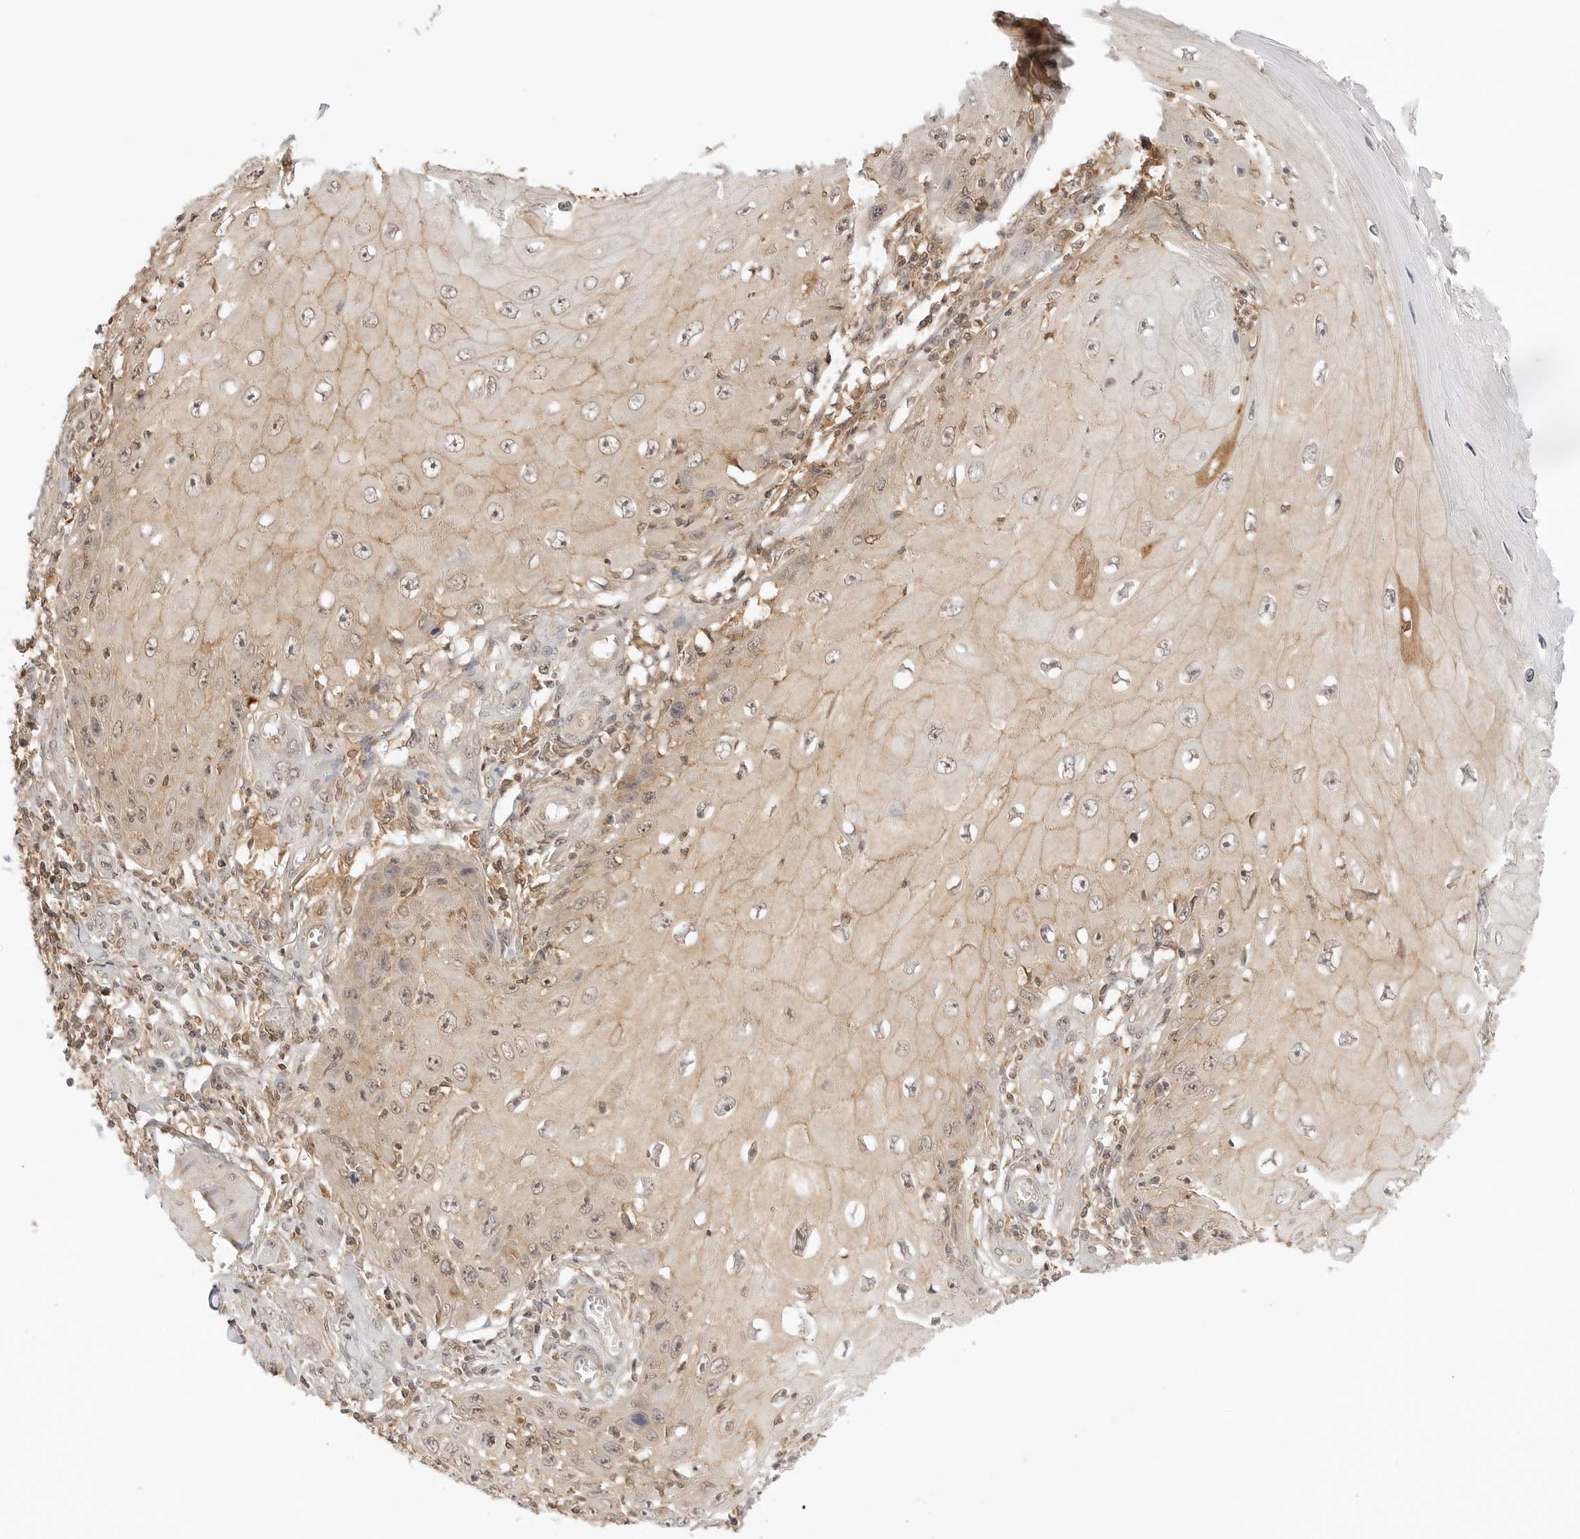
{"staining": {"intensity": "weak", "quantity": ">75%", "location": "cytoplasmic/membranous"}, "tissue": "skin cancer", "cell_type": "Tumor cells", "image_type": "cancer", "snomed": [{"axis": "morphology", "description": "Squamous cell carcinoma, NOS"}, {"axis": "topography", "description": "Skin"}], "caption": "Protein staining shows weak cytoplasmic/membranous positivity in approximately >75% of tumor cells in squamous cell carcinoma (skin).", "gene": "EPHA1", "patient": {"sex": "female", "age": 73}}